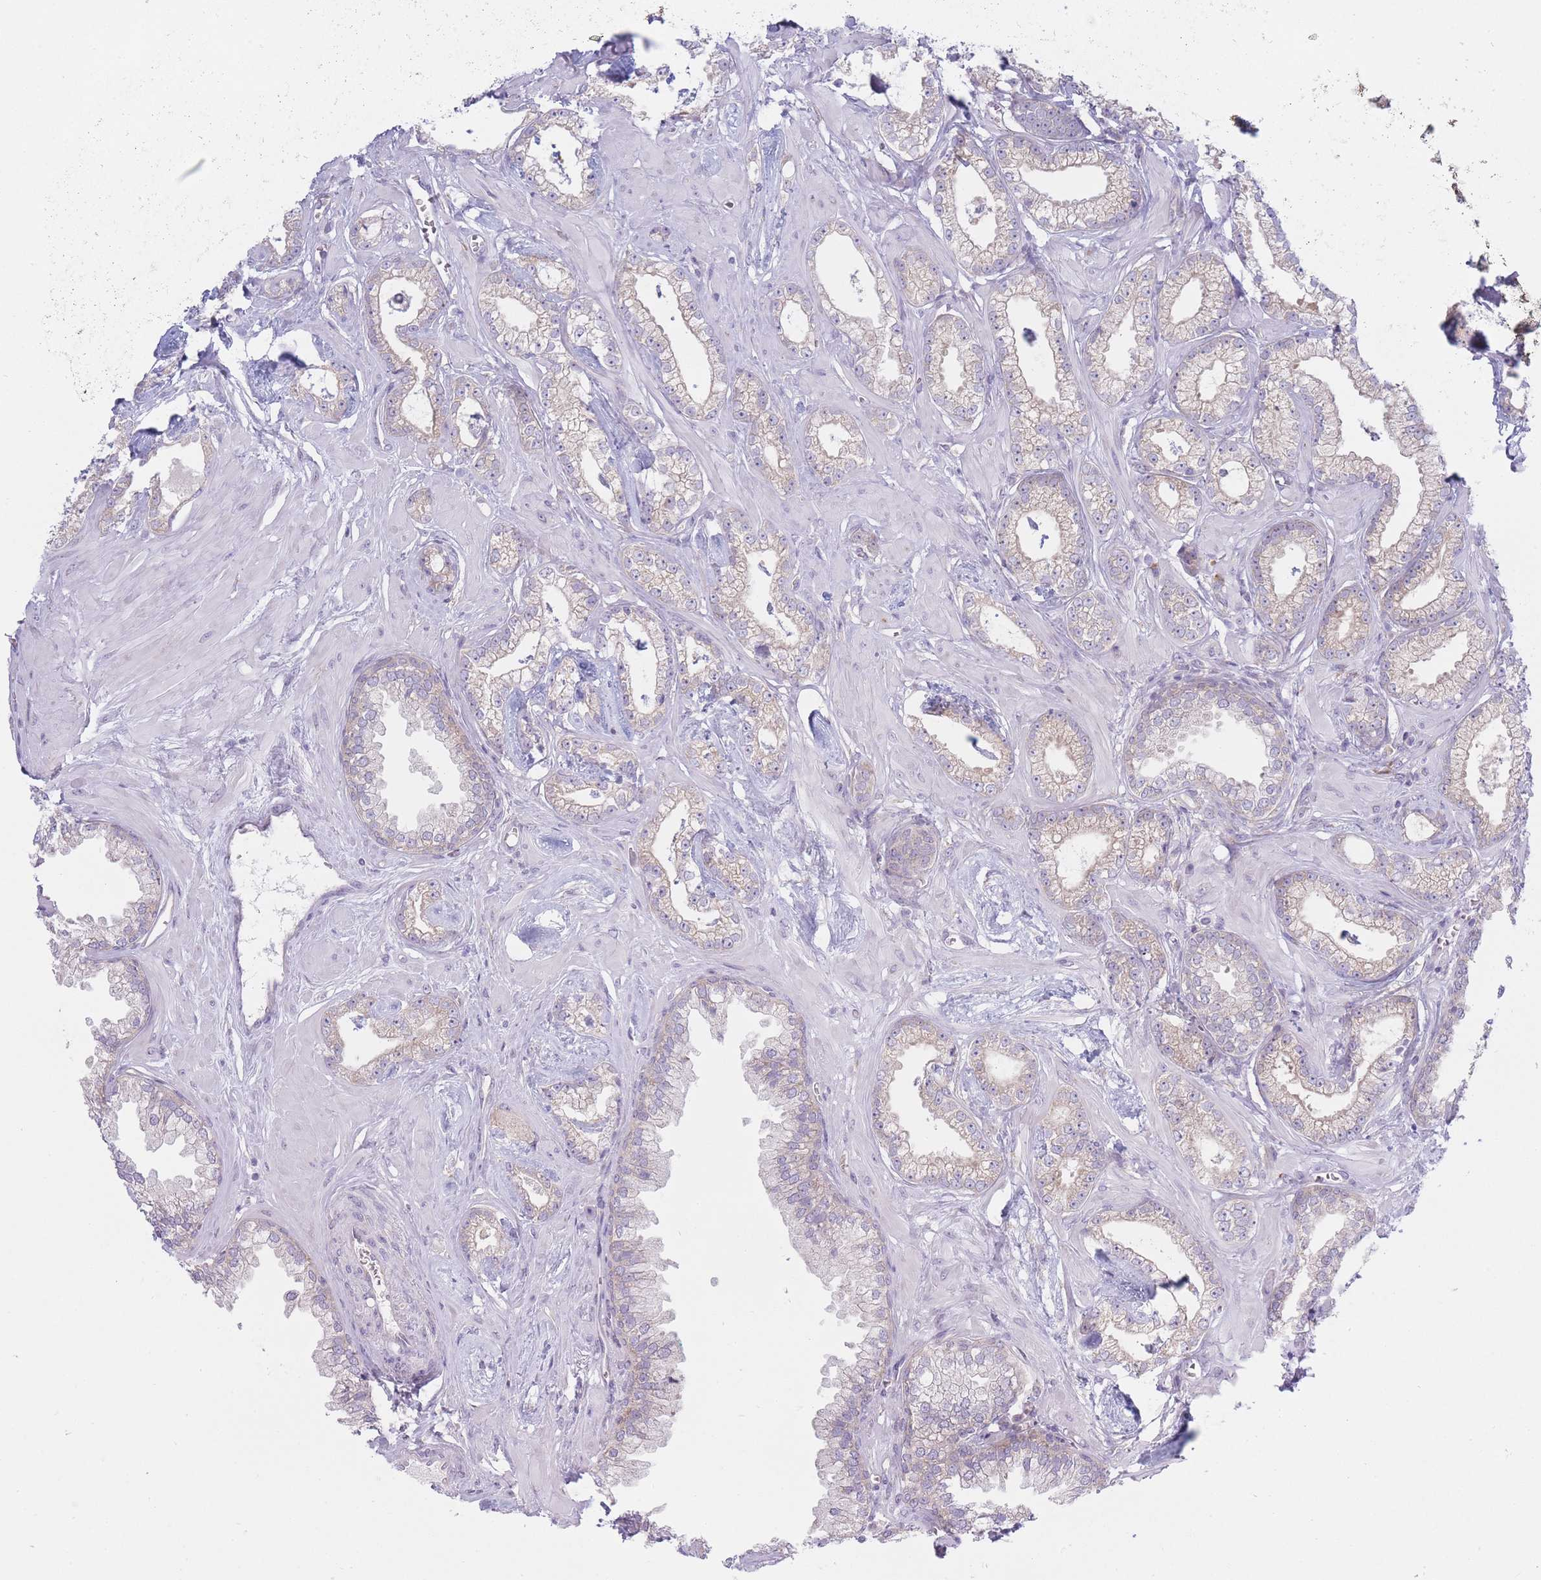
{"staining": {"intensity": "moderate", "quantity": "25%-75%", "location": "cytoplasmic/membranous"}, "tissue": "prostate cancer", "cell_type": "Tumor cells", "image_type": "cancer", "snomed": [{"axis": "morphology", "description": "Adenocarcinoma, Low grade"}, {"axis": "topography", "description": "Prostate"}], "caption": "Immunohistochemical staining of human adenocarcinoma (low-grade) (prostate) exhibits moderate cytoplasmic/membranous protein expression in about 25%-75% of tumor cells.", "gene": "OR5L2", "patient": {"sex": "male", "age": 60}}